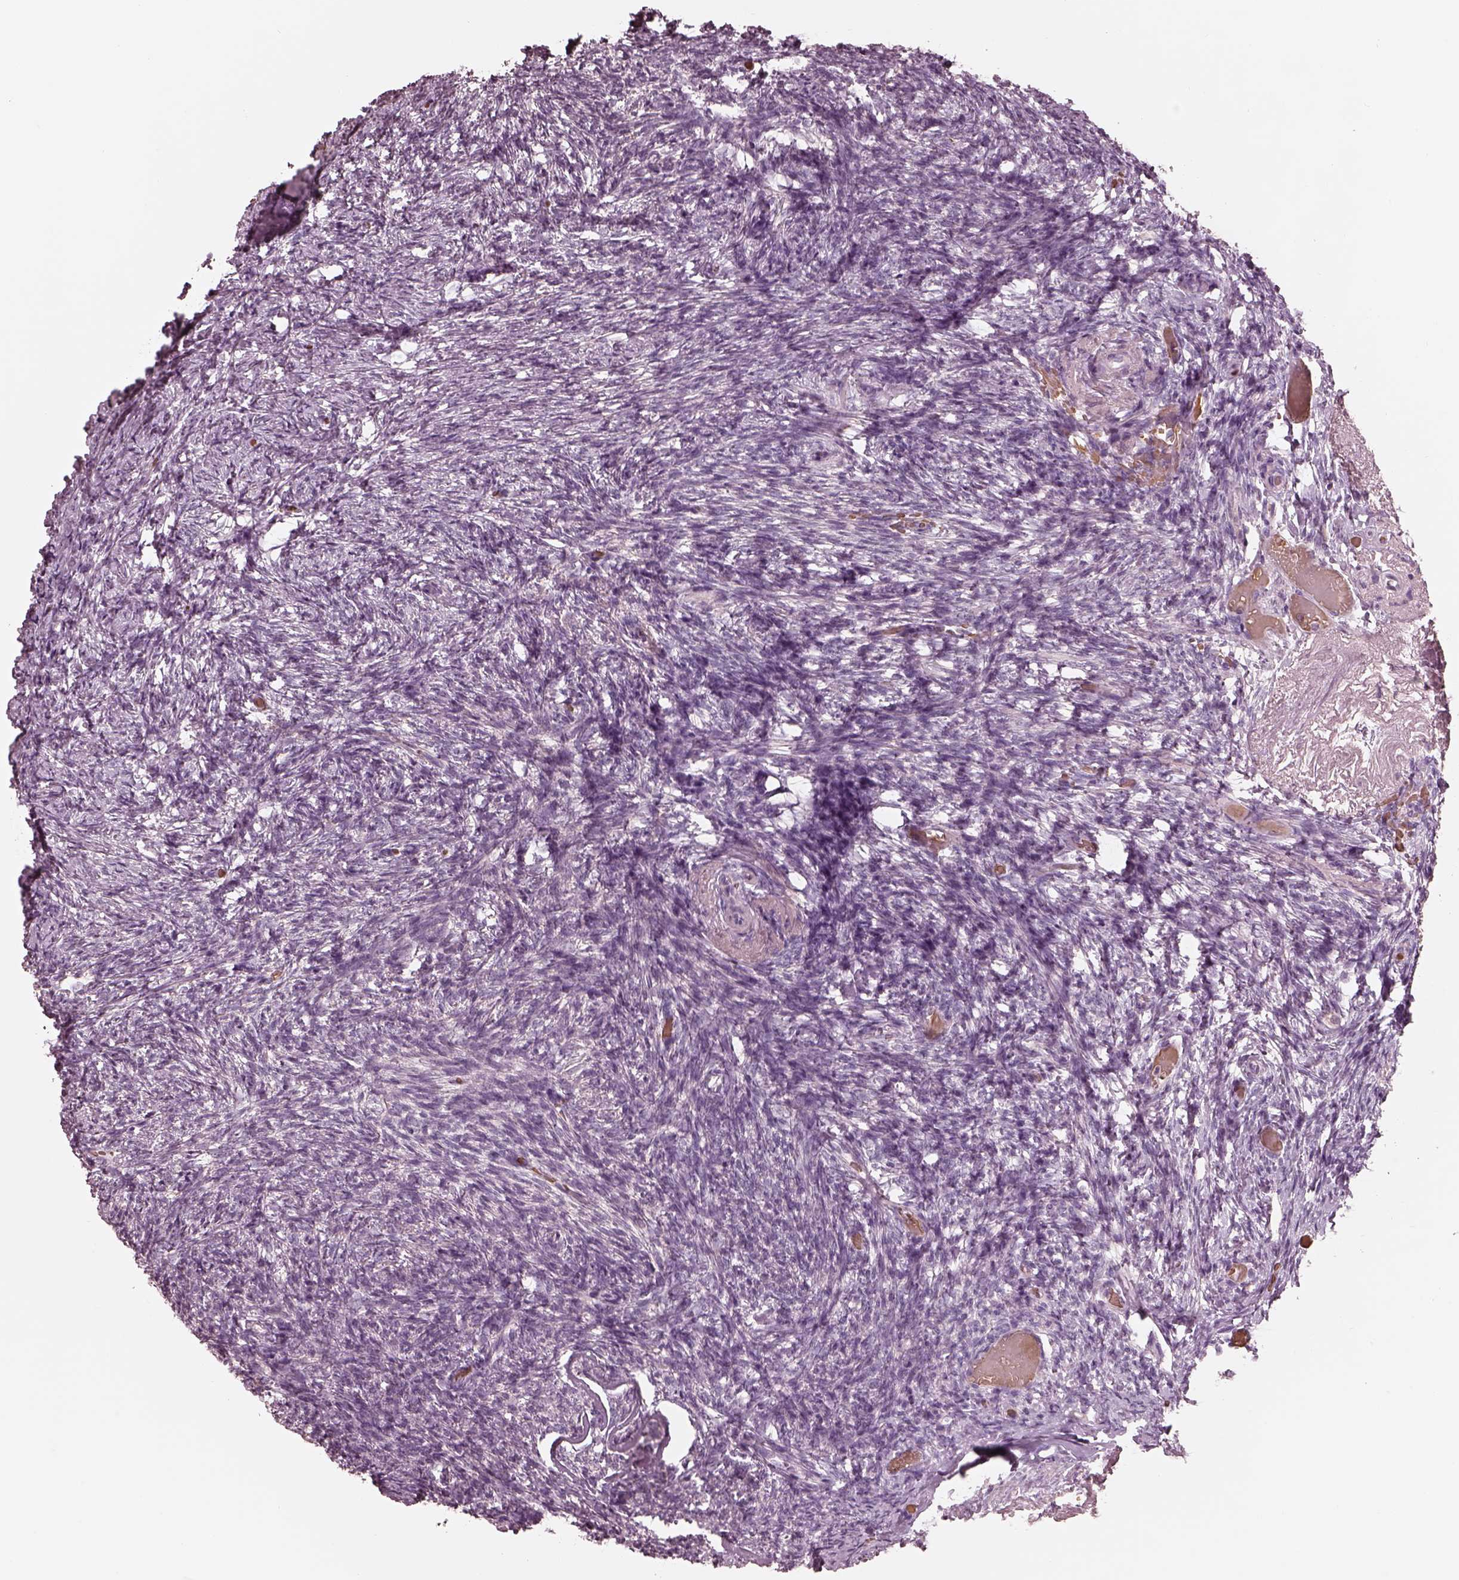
{"staining": {"intensity": "negative", "quantity": "none", "location": "none"}, "tissue": "ovary", "cell_type": "Ovarian stroma cells", "image_type": "normal", "snomed": [{"axis": "morphology", "description": "Normal tissue, NOS"}, {"axis": "topography", "description": "Ovary"}], "caption": "DAB (3,3'-diaminobenzidine) immunohistochemical staining of normal ovary demonstrates no significant expression in ovarian stroma cells.", "gene": "ANKLE1", "patient": {"sex": "female", "age": 72}}